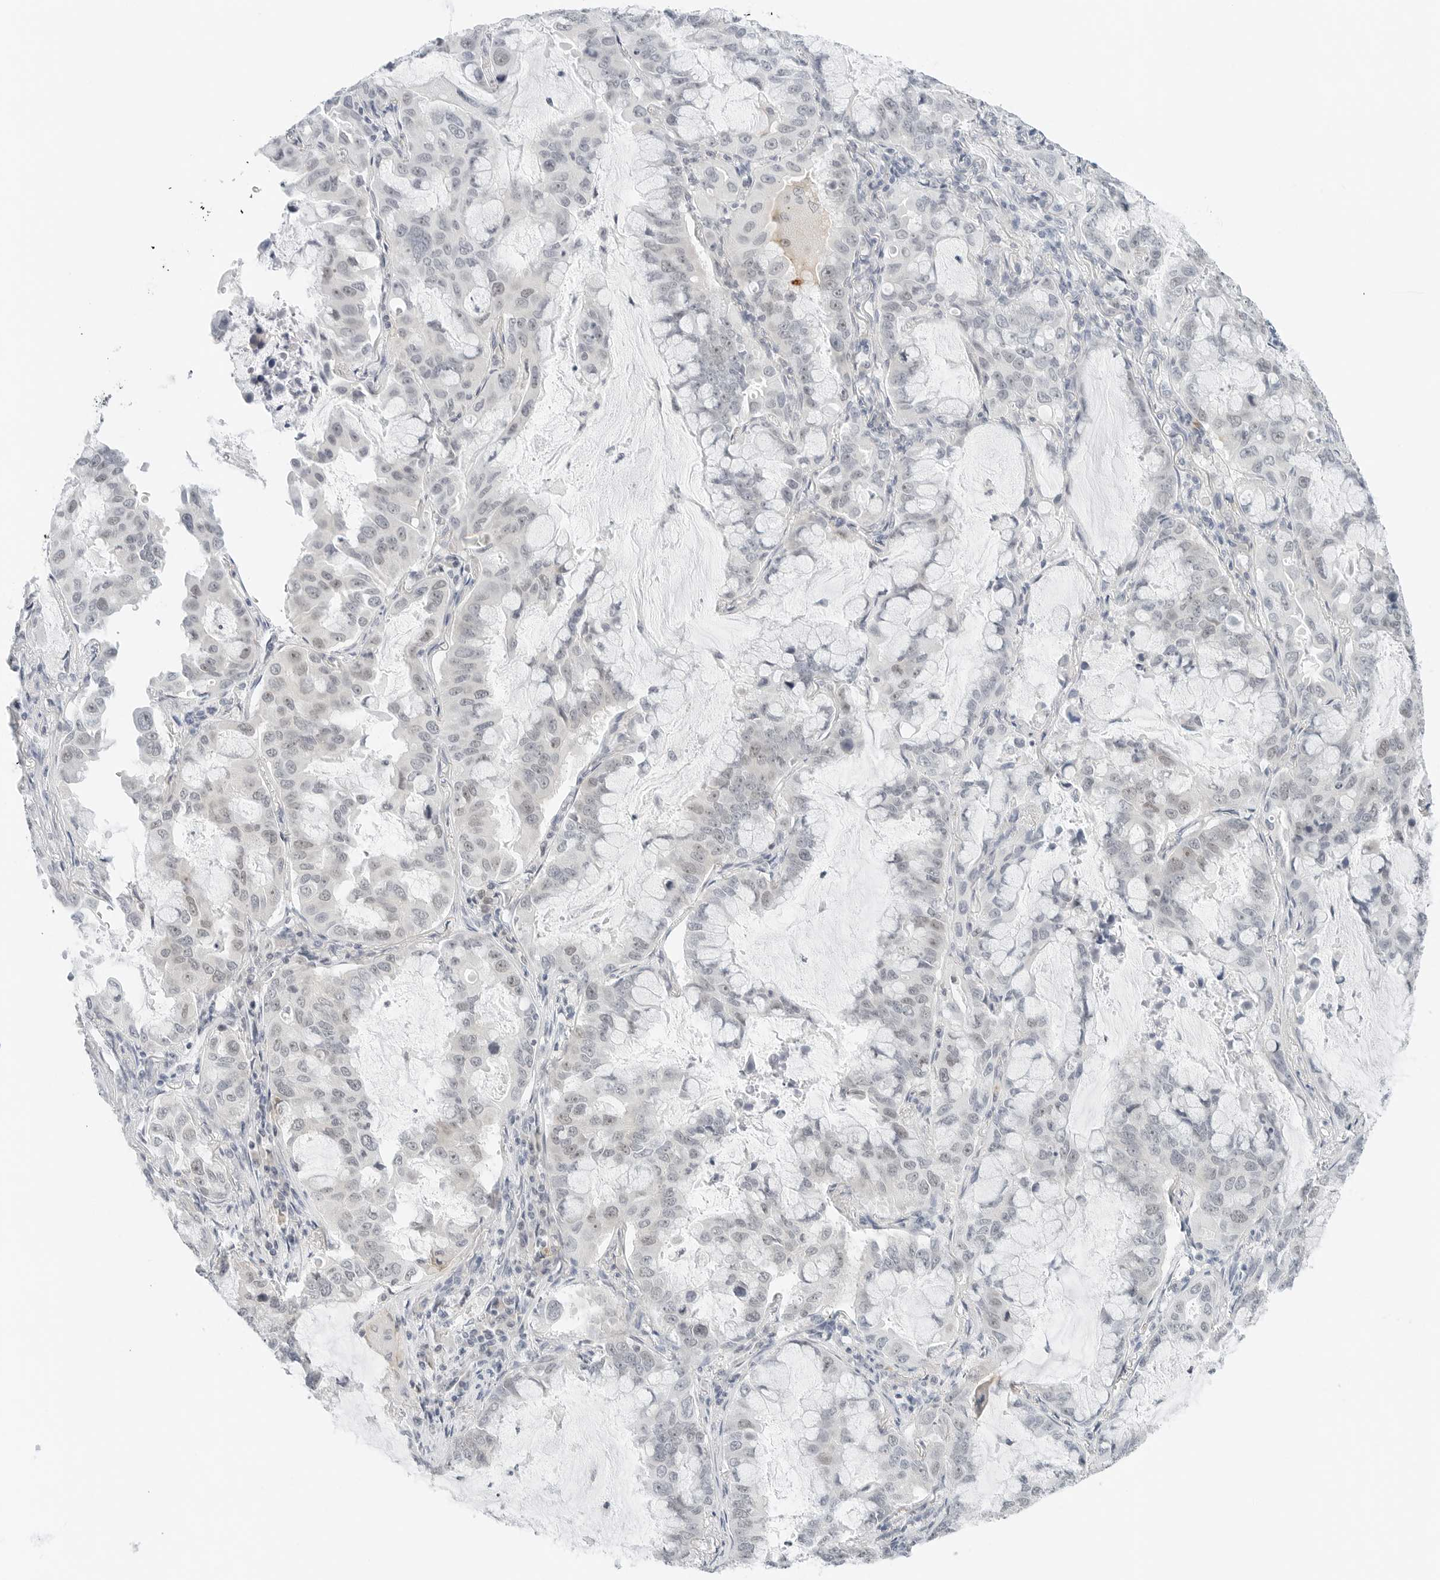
{"staining": {"intensity": "negative", "quantity": "none", "location": "none"}, "tissue": "lung cancer", "cell_type": "Tumor cells", "image_type": "cancer", "snomed": [{"axis": "morphology", "description": "Adenocarcinoma, NOS"}, {"axis": "topography", "description": "Lung"}], "caption": "This image is of lung cancer stained with IHC to label a protein in brown with the nuclei are counter-stained blue. There is no expression in tumor cells. (DAB immunohistochemistry (IHC), high magnification).", "gene": "CCSAP", "patient": {"sex": "male", "age": 64}}